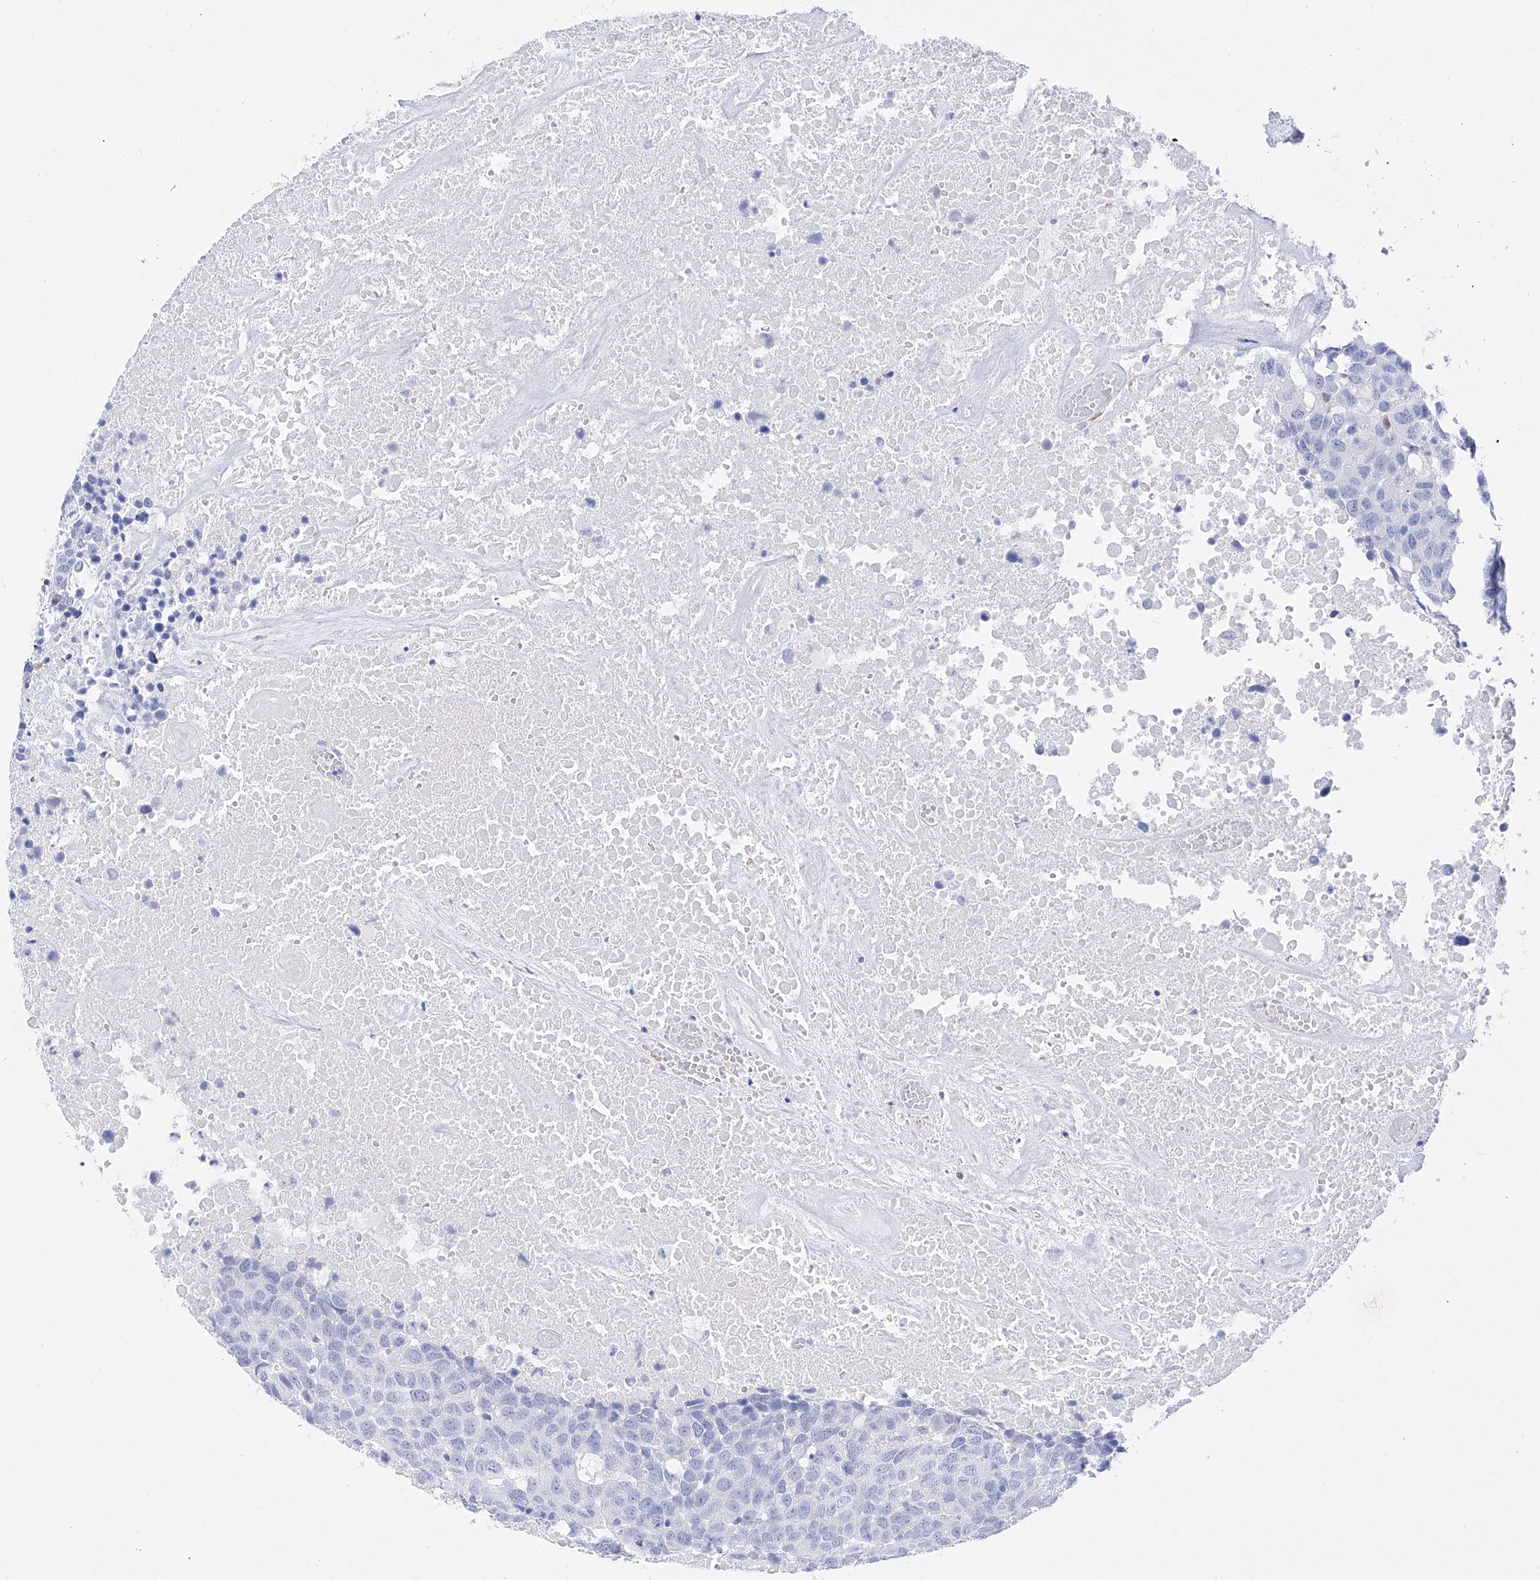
{"staining": {"intensity": "negative", "quantity": "none", "location": "none"}, "tissue": "head and neck cancer", "cell_type": "Tumor cells", "image_type": "cancer", "snomed": [{"axis": "morphology", "description": "Squamous cell carcinoma, NOS"}, {"axis": "topography", "description": "Head-Neck"}], "caption": "High power microscopy photomicrograph of an immunohistochemistry (IHC) photomicrograph of squamous cell carcinoma (head and neck), revealing no significant expression in tumor cells.", "gene": "FLG", "patient": {"sex": "male", "age": 66}}